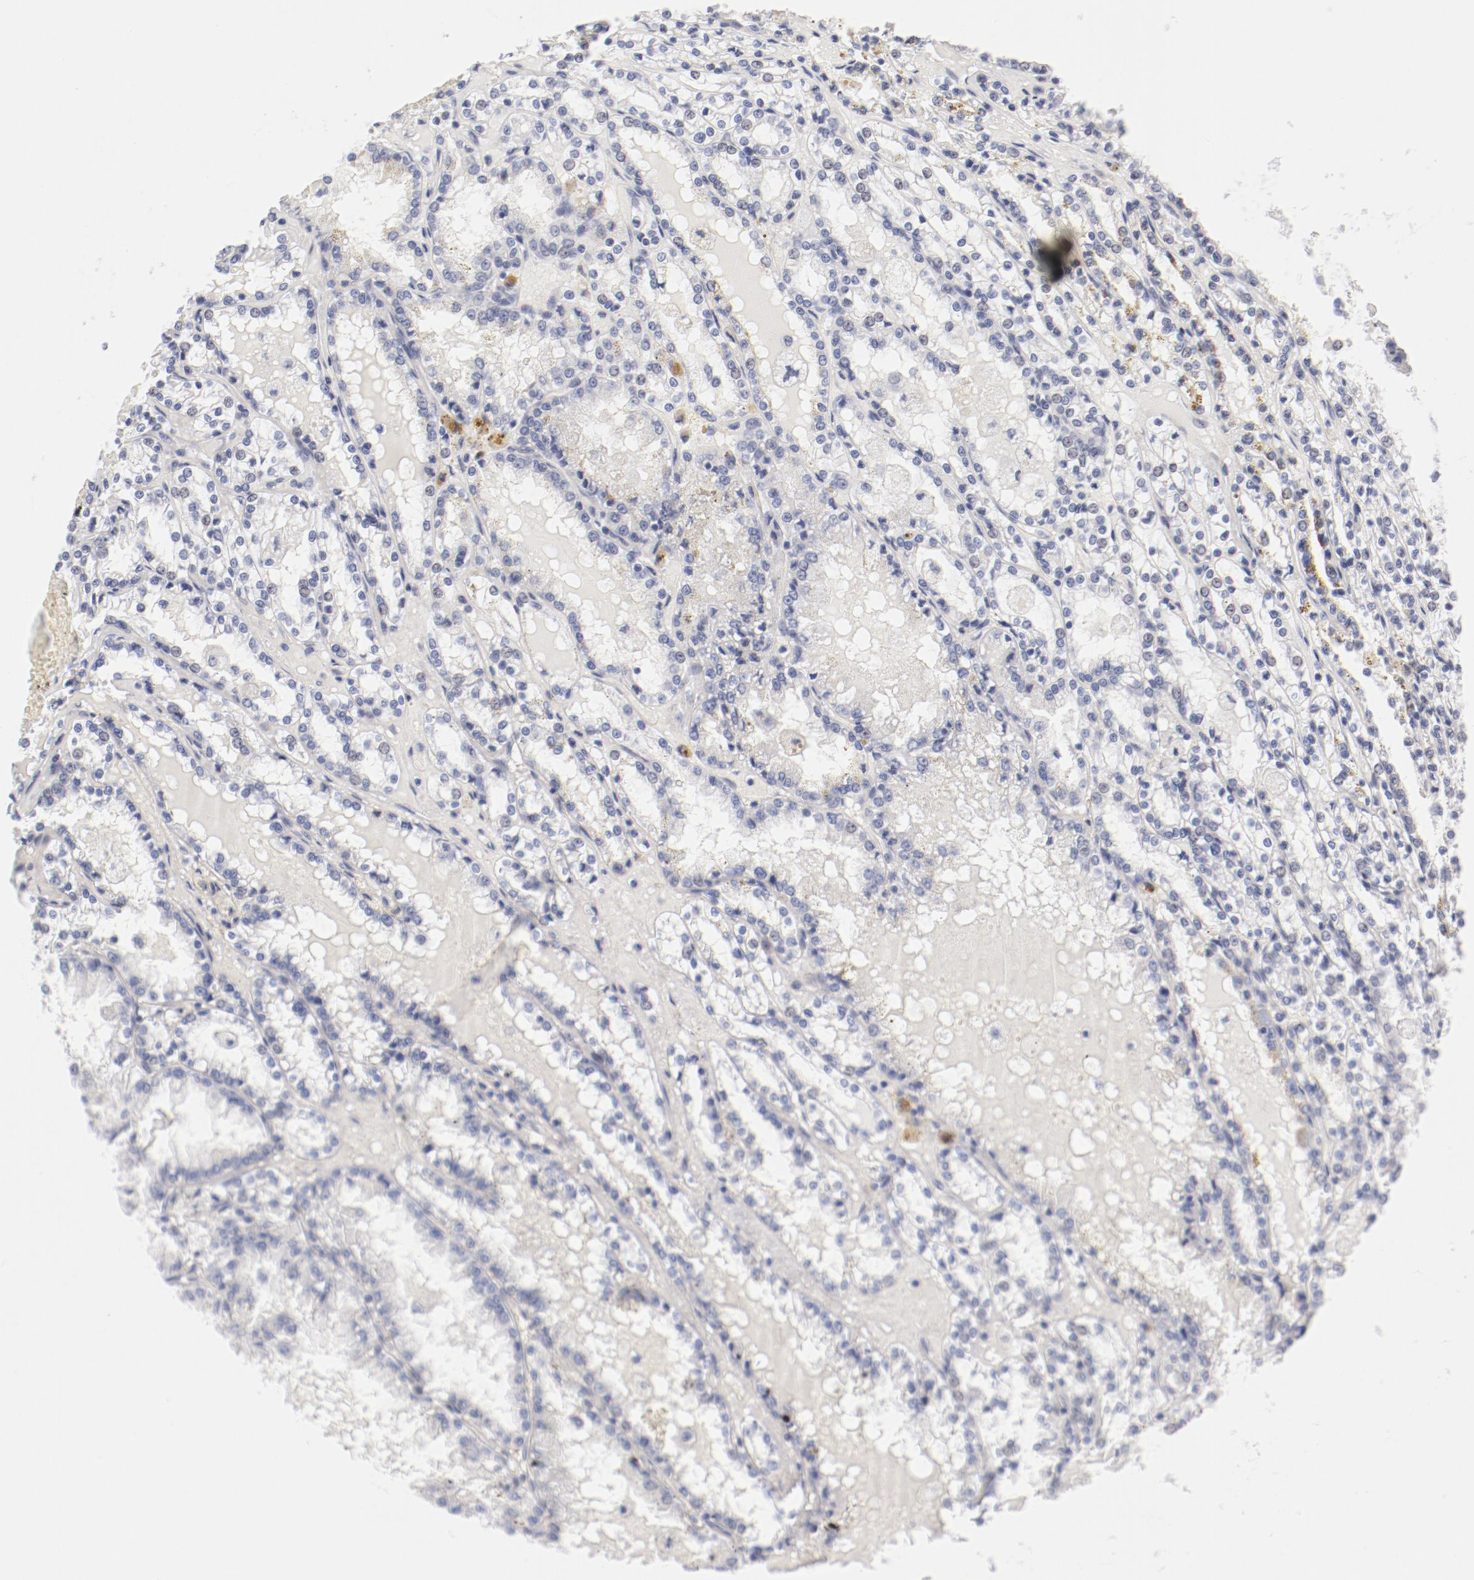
{"staining": {"intensity": "negative", "quantity": "none", "location": "none"}, "tissue": "renal cancer", "cell_type": "Tumor cells", "image_type": "cancer", "snomed": [{"axis": "morphology", "description": "Adenocarcinoma, NOS"}, {"axis": "topography", "description": "Kidney"}], "caption": "Micrograph shows no protein staining in tumor cells of renal cancer (adenocarcinoma) tissue.", "gene": "LAX1", "patient": {"sex": "female", "age": 56}}